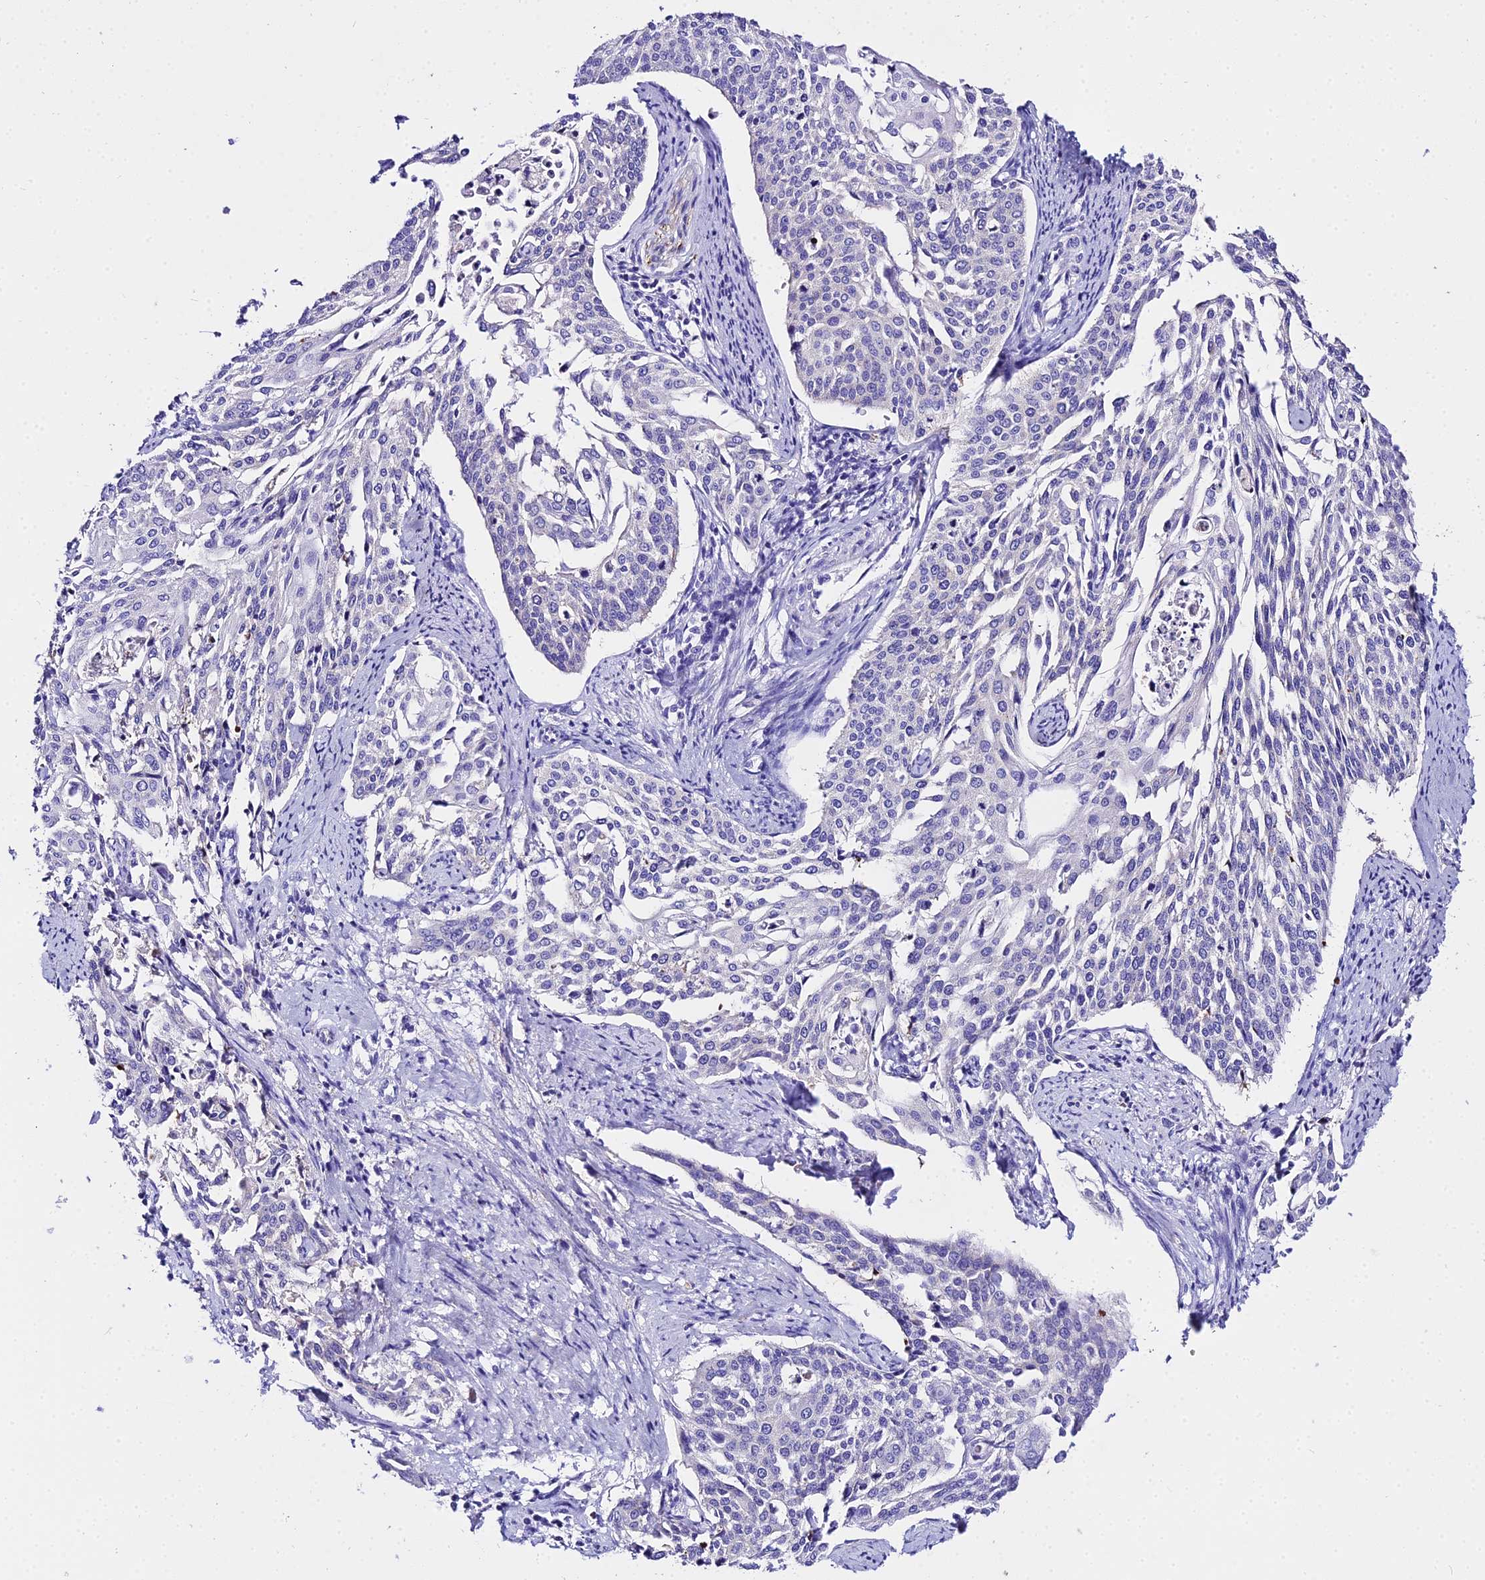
{"staining": {"intensity": "negative", "quantity": "none", "location": "none"}, "tissue": "cervical cancer", "cell_type": "Tumor cells", "image_type": "cancer", "snomed": [{"axis": "morphology", "description": "Squamous cell carcinoma, NOS"}, {"axis": "topography", "description": "Cervix"}], "caption": "This photomicrograph is of cervical cancer stained with IHC to label a protein in brown with the nuclei are counter-stained blue. There is no staining in tumor cells.", "gene": "TUBA3D", "patient": {"sex": "female", "age": 44}}